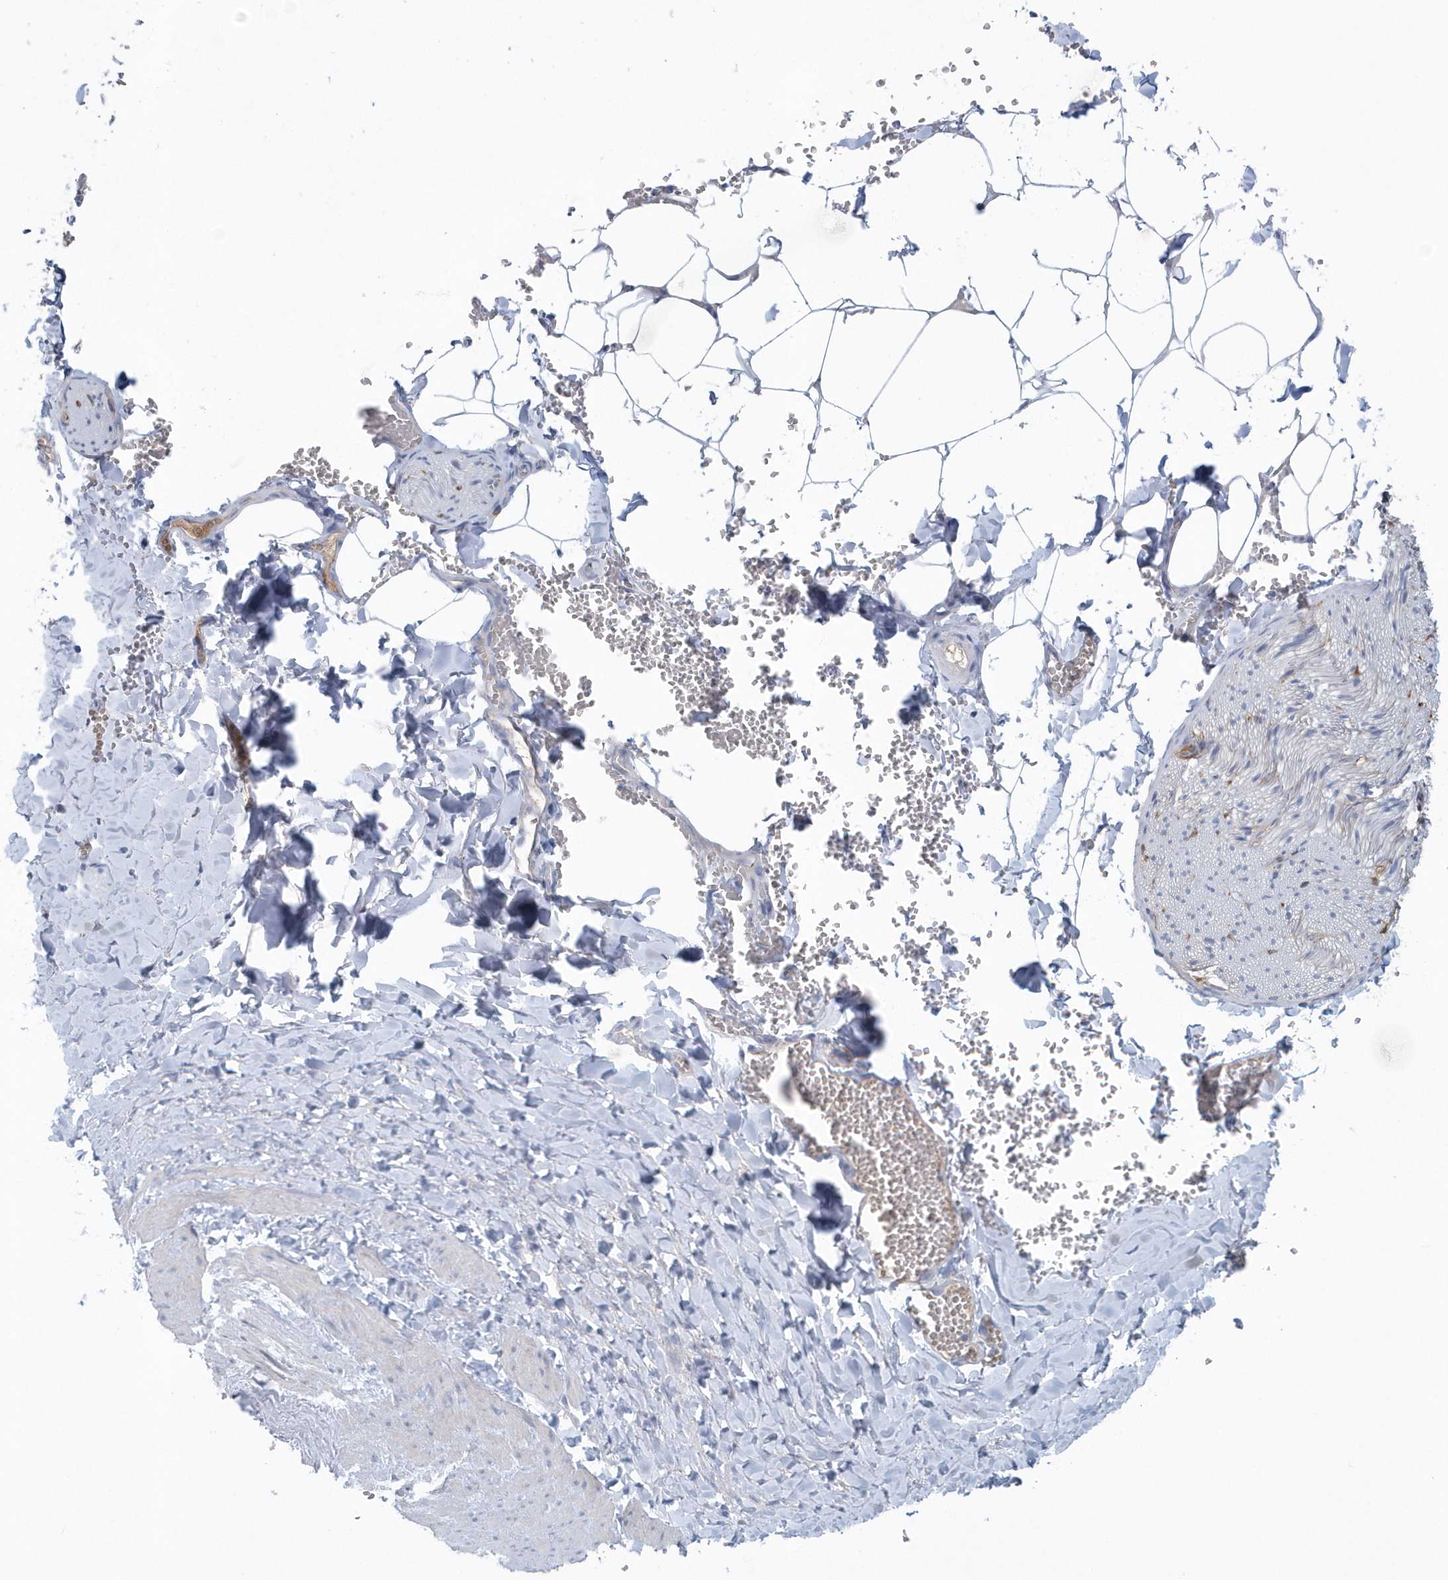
{"staining": {"intensity": "negative", "quantity": "none", "location": "none"}, "tissue": "adipose tissue", "cell_type": "Adipocytes", "image_type": "normal", "snomed": [{"axis": "morphology", "description": "Normal tissue, NOS"}, {"axis": "topography", "description": "Gallbladder"}, {"axis": "topography", "description": "Peripheral nerve tissue"}], "caption": "Image shows no significant protein positivity in adipocytes of normal adipose tissue. (Brightfield microscopy of DAB (3,3'-diaminobenzidine) immunohistochemistry at high magnification).", "gene": "SPATA18", "patient": {"sex": "male", "age": 38}}